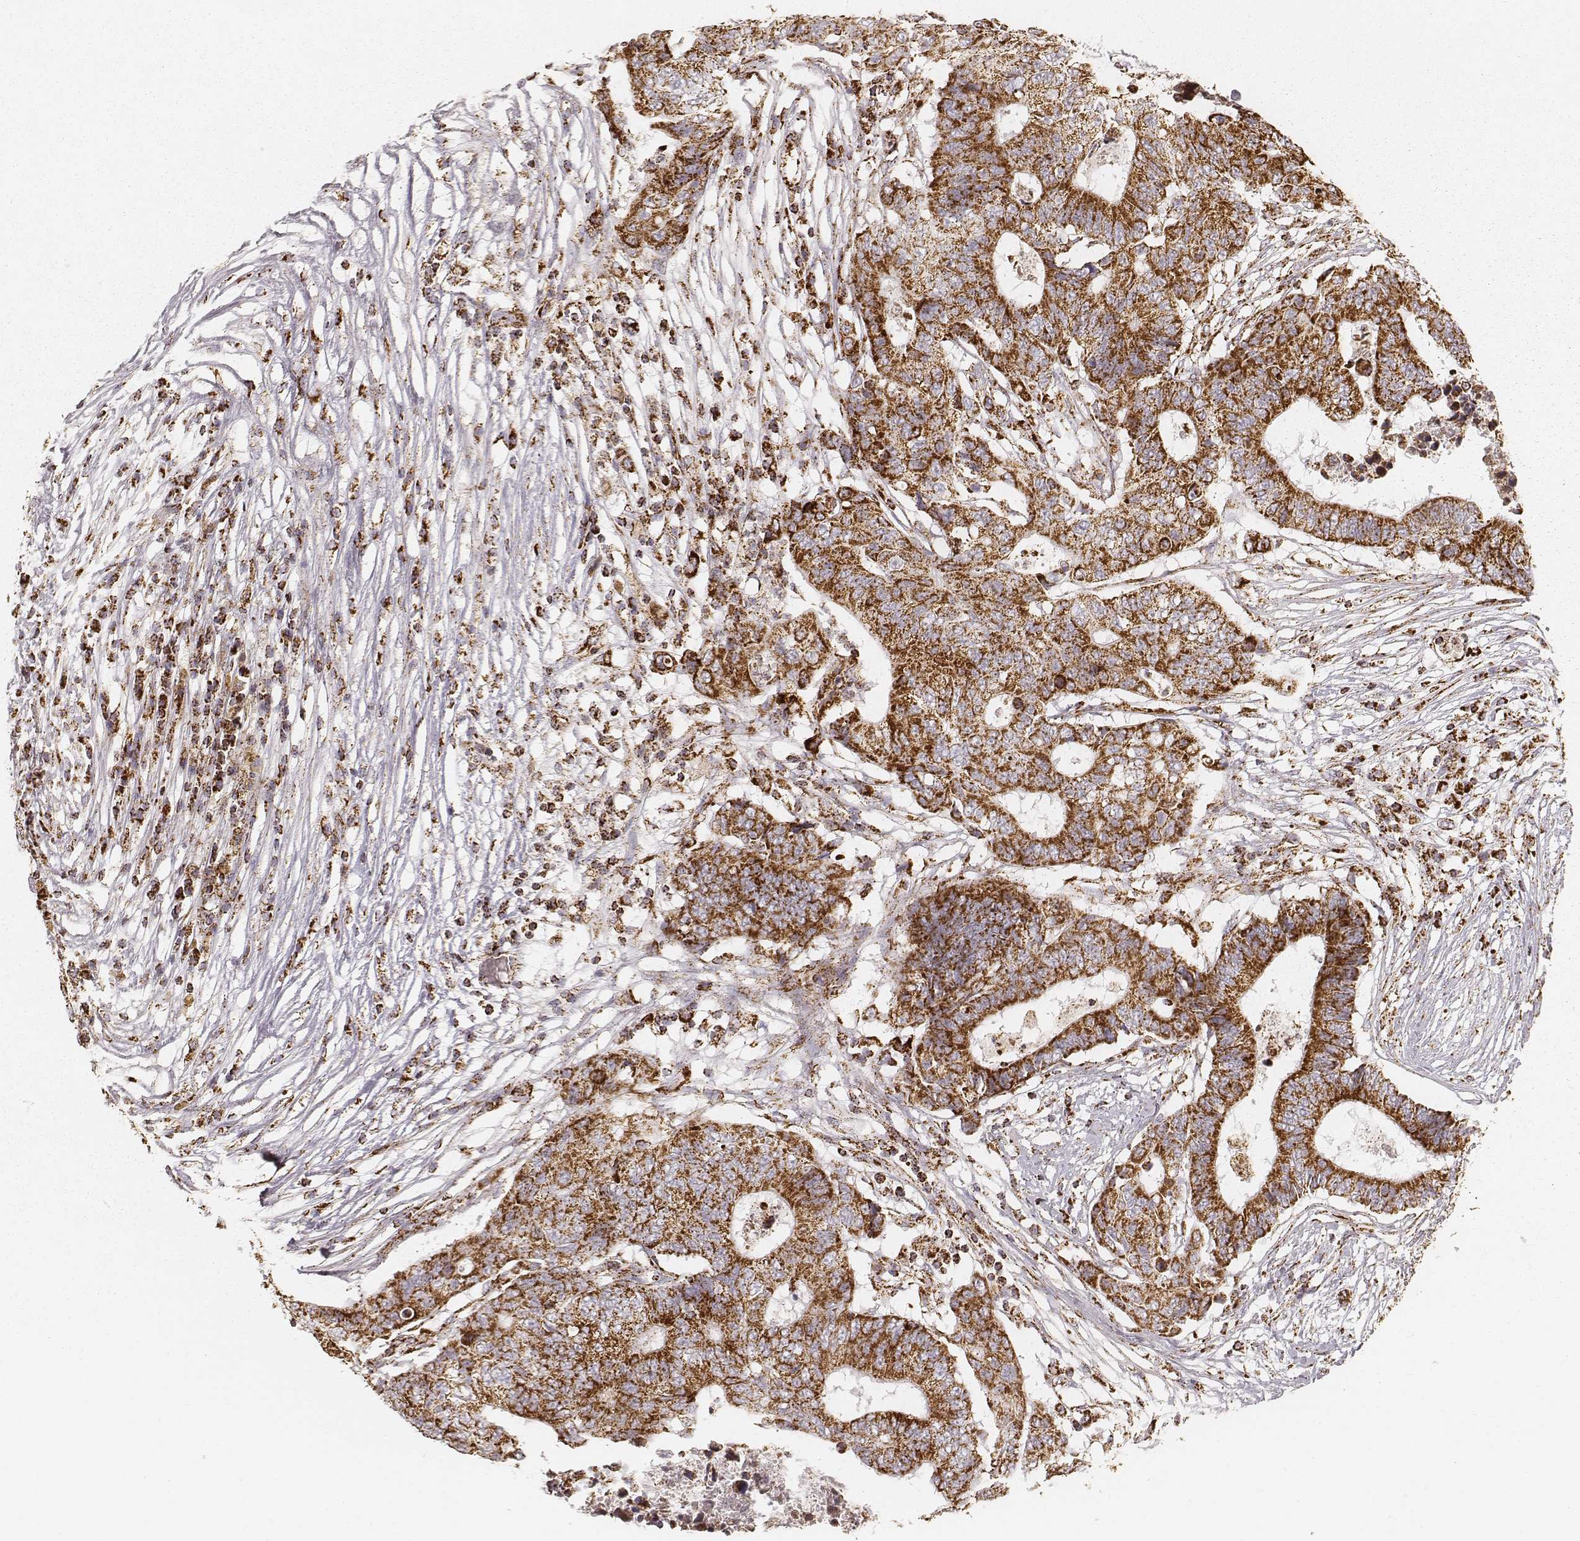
{"staining": {"intensity": "strong", "quantity": ">75%", "location": "cytoplasmic/membranous"}, "tissue": "colorectal cancer", "cell_type": "Tumor cells", "image_type": "cancer", "snomed": [{"axis": "morphology", "description": "Adenocarcinoma, NOS"}, {"axis": "topography", "description": "Colon"}], "caption": "A histopathology image showing strong cytoplasmic/membranous expression in about >75% of tumor cells in colorectal cancer, as visualized by brown immunohistochemical staining.", "gene": "CS", "patient": {"sex": "female", "age": 48}}